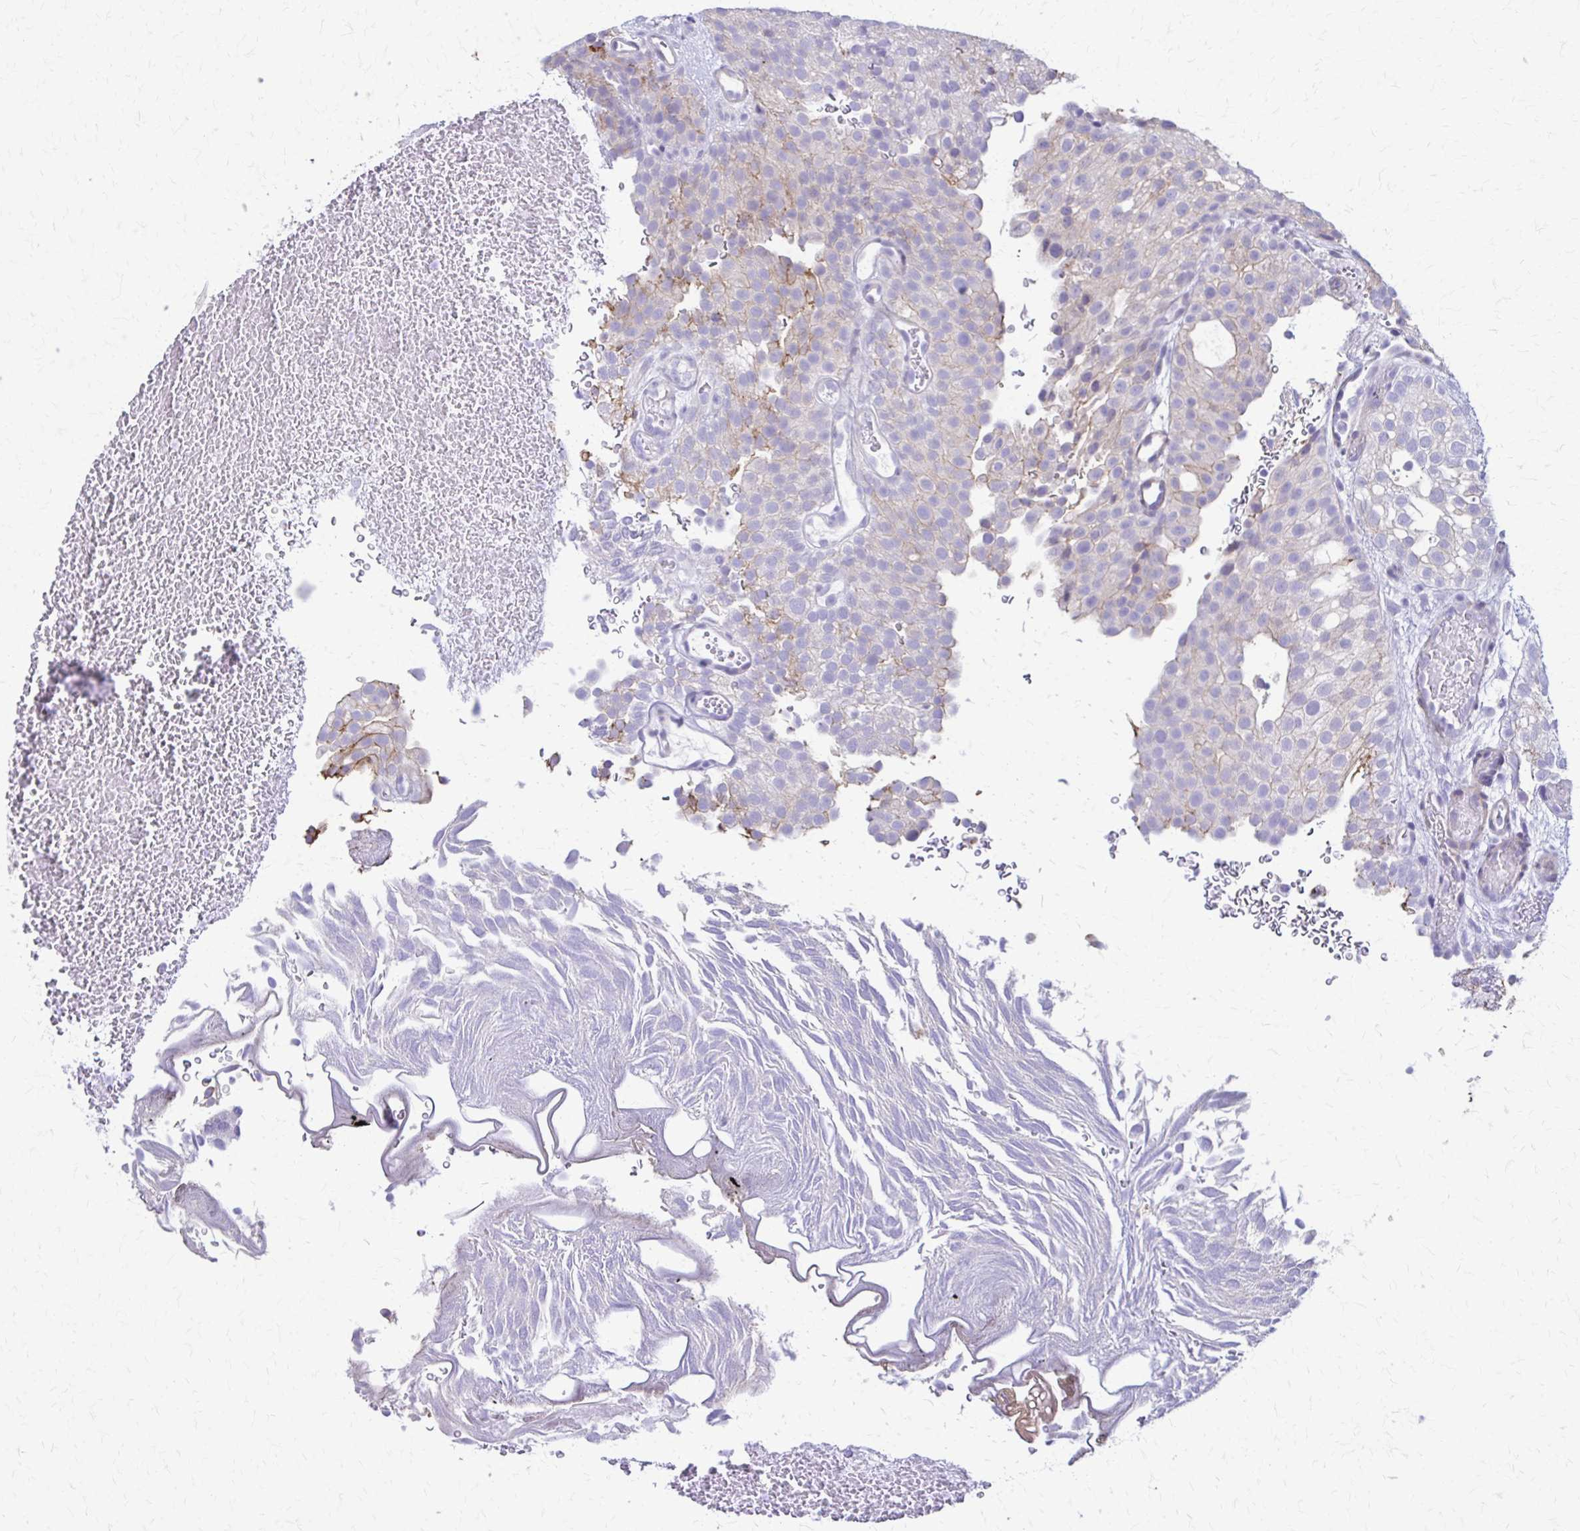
{"staining": {"intensity": "negative", "quantity": "none", "location": "none"}, "tissue": "urothelial cancer", "cell_type": "Tumor cells", "image_type": "cancer", "snomed": [{"axis": "morphology", "description": "Urothelial carcinoma, Low grade"}, {"axis": "topography", "description": "Urinary bladder"}], "caption": "The image demonstrates no significant positivity in tumor cells of urothelial cancer.", "gene": "DSP", "patient": {"sex": "male", "age": 78}}